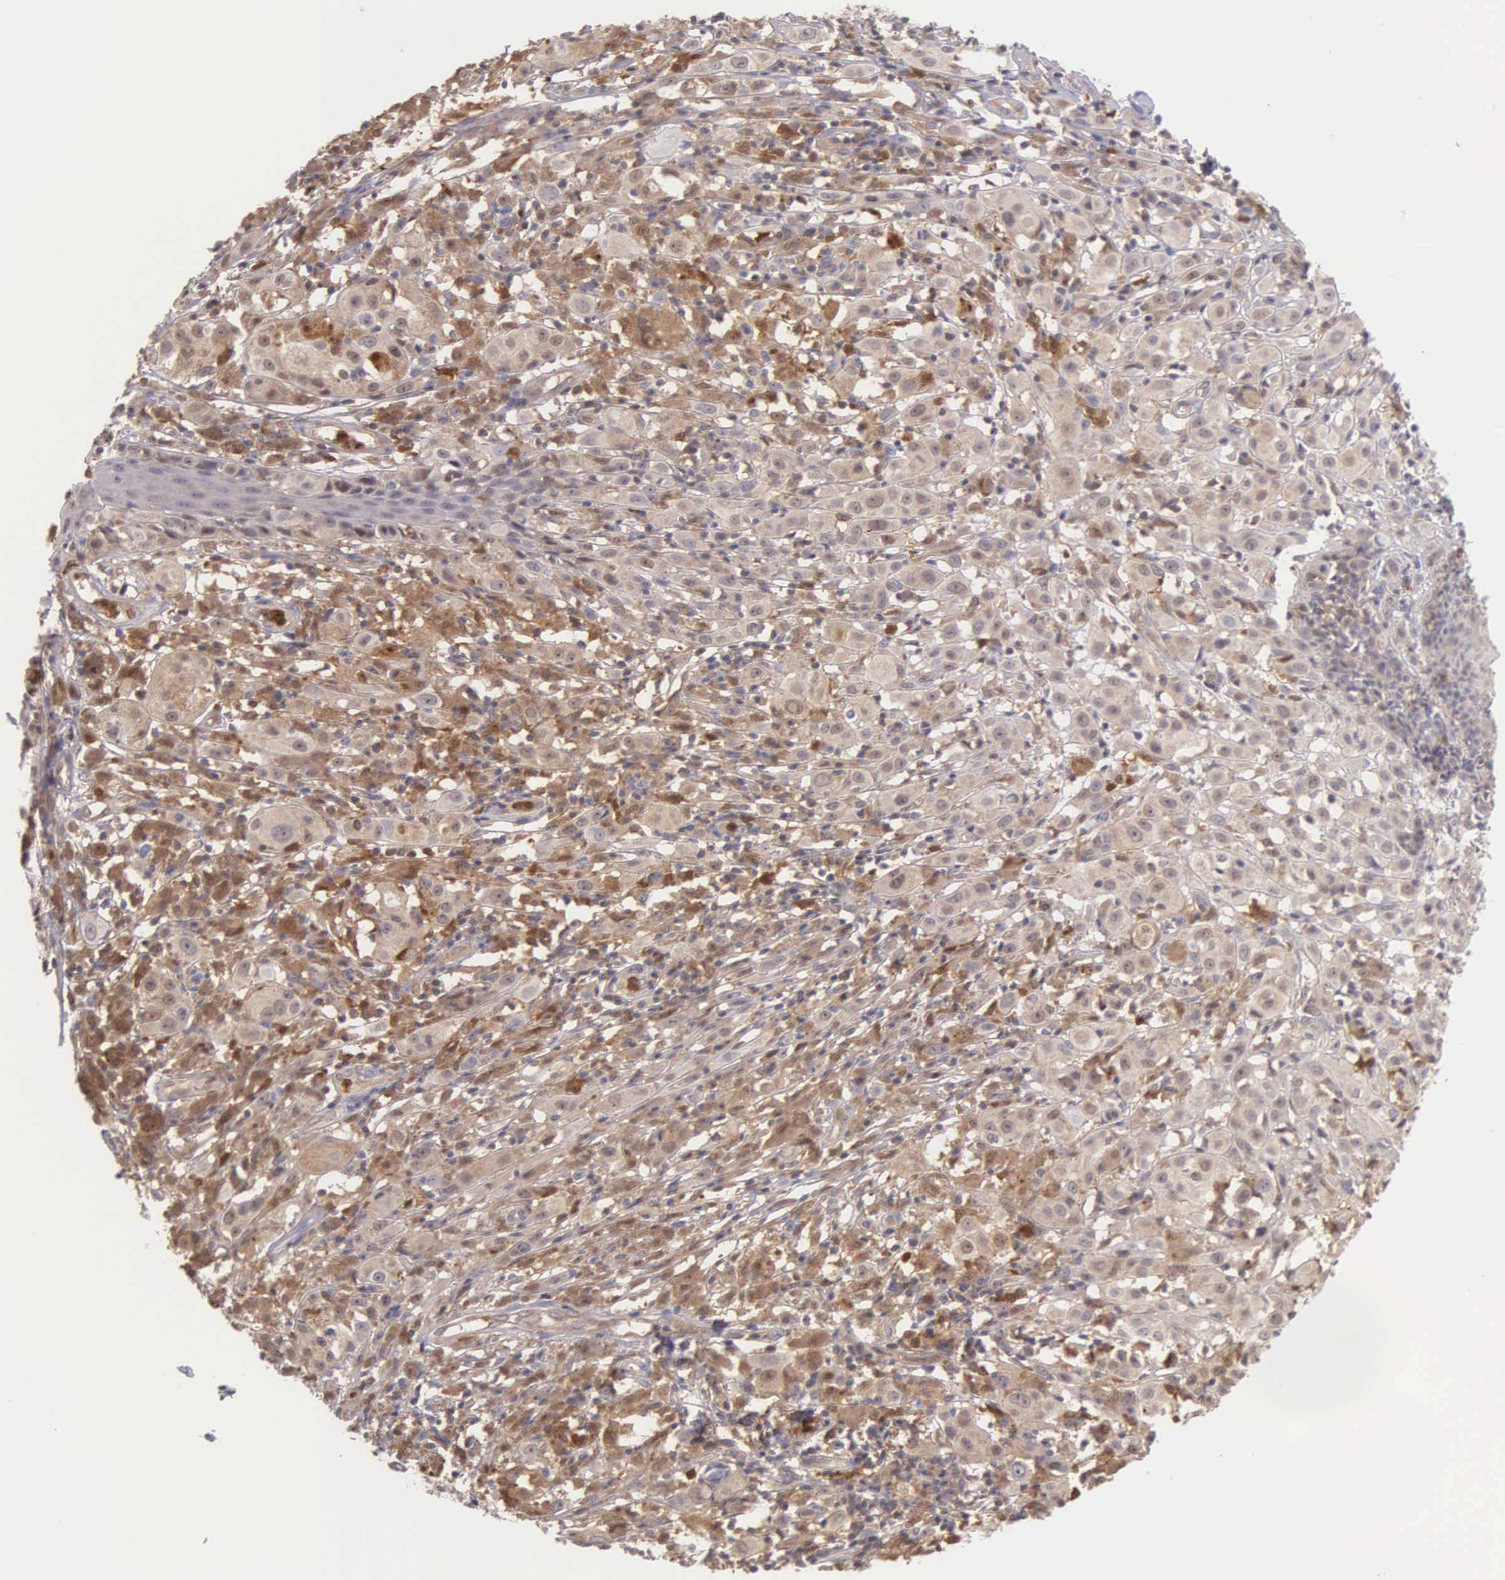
{"staining": {"intensity": "moderate", "quantity": ">75%", "location": "cytoplasmic/membranous"}, "tissue": "melanoma", "cell_type": "Tumor cells", "image_type": "cancer", "snomed": [{"axis": "morphology", "description": "Malignant melanoma, NOS"}, {"axis": "topography", "description": "Skin"}], "caption": "Protein staining of malignant melanoma tissue shows moderate cytoplasmic/membranous expression in about >75% of tumor cells. (IHC, brightfield microscopy, high magnification).", "gene": "BID", "patient": {"sex": "female", "age": 52}}